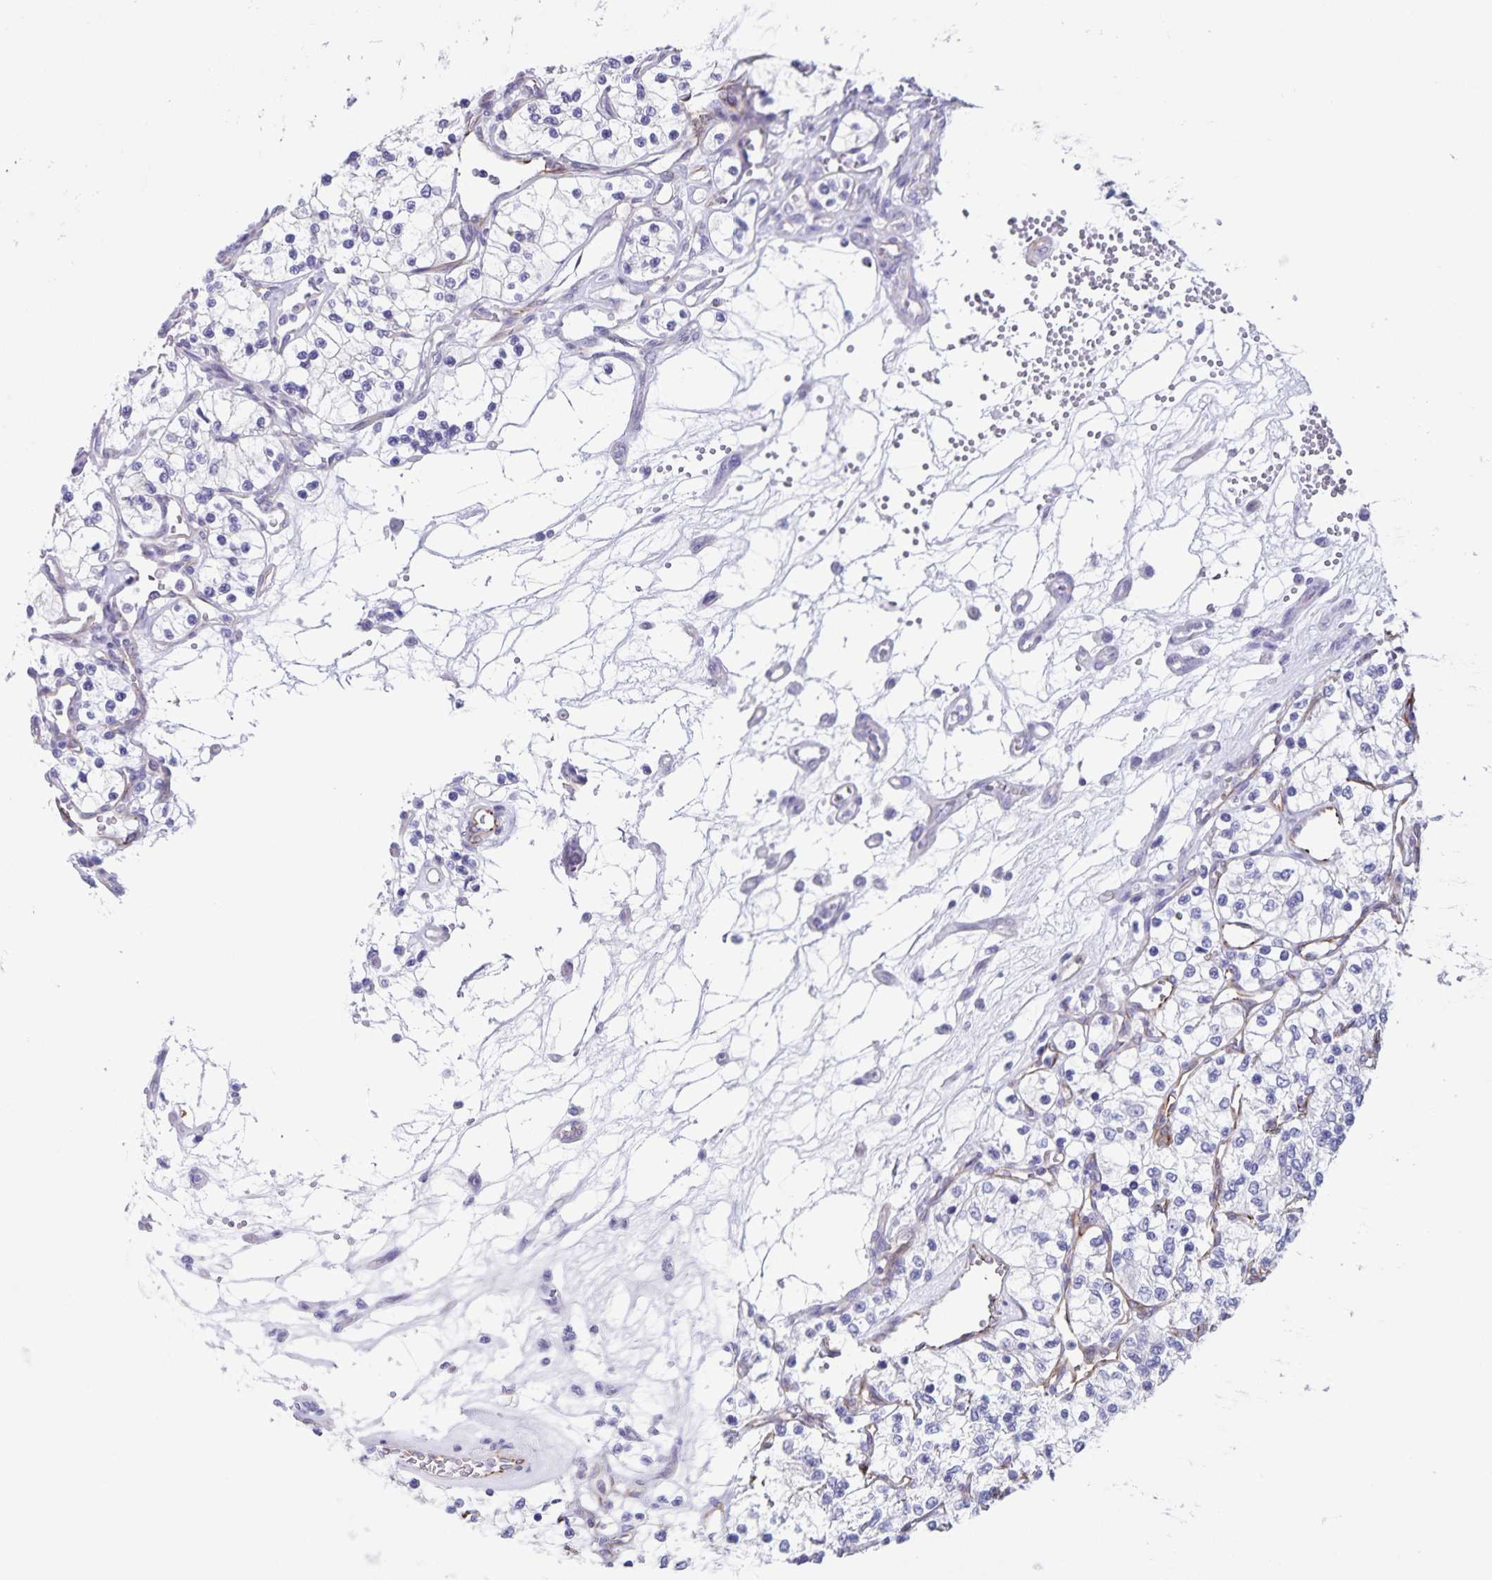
{"staining": {"intensity": "negative", "quantity": "none", "location": "none"}, "tissue": "renal cancer", "cell_type": "Tumor cells", "image_type": "cancer", "snomed": [{"axis": "morphology", "description": "Adenocarcinoma, NOS"}, {"axis": "topography", "description": "Kidney"}], "caption": "This is an IHC histopathology image of human renal cancer. There is no expression in tumor cells.", "gene": "SYNM", "patient": {"sex": "female", "age": 69}}